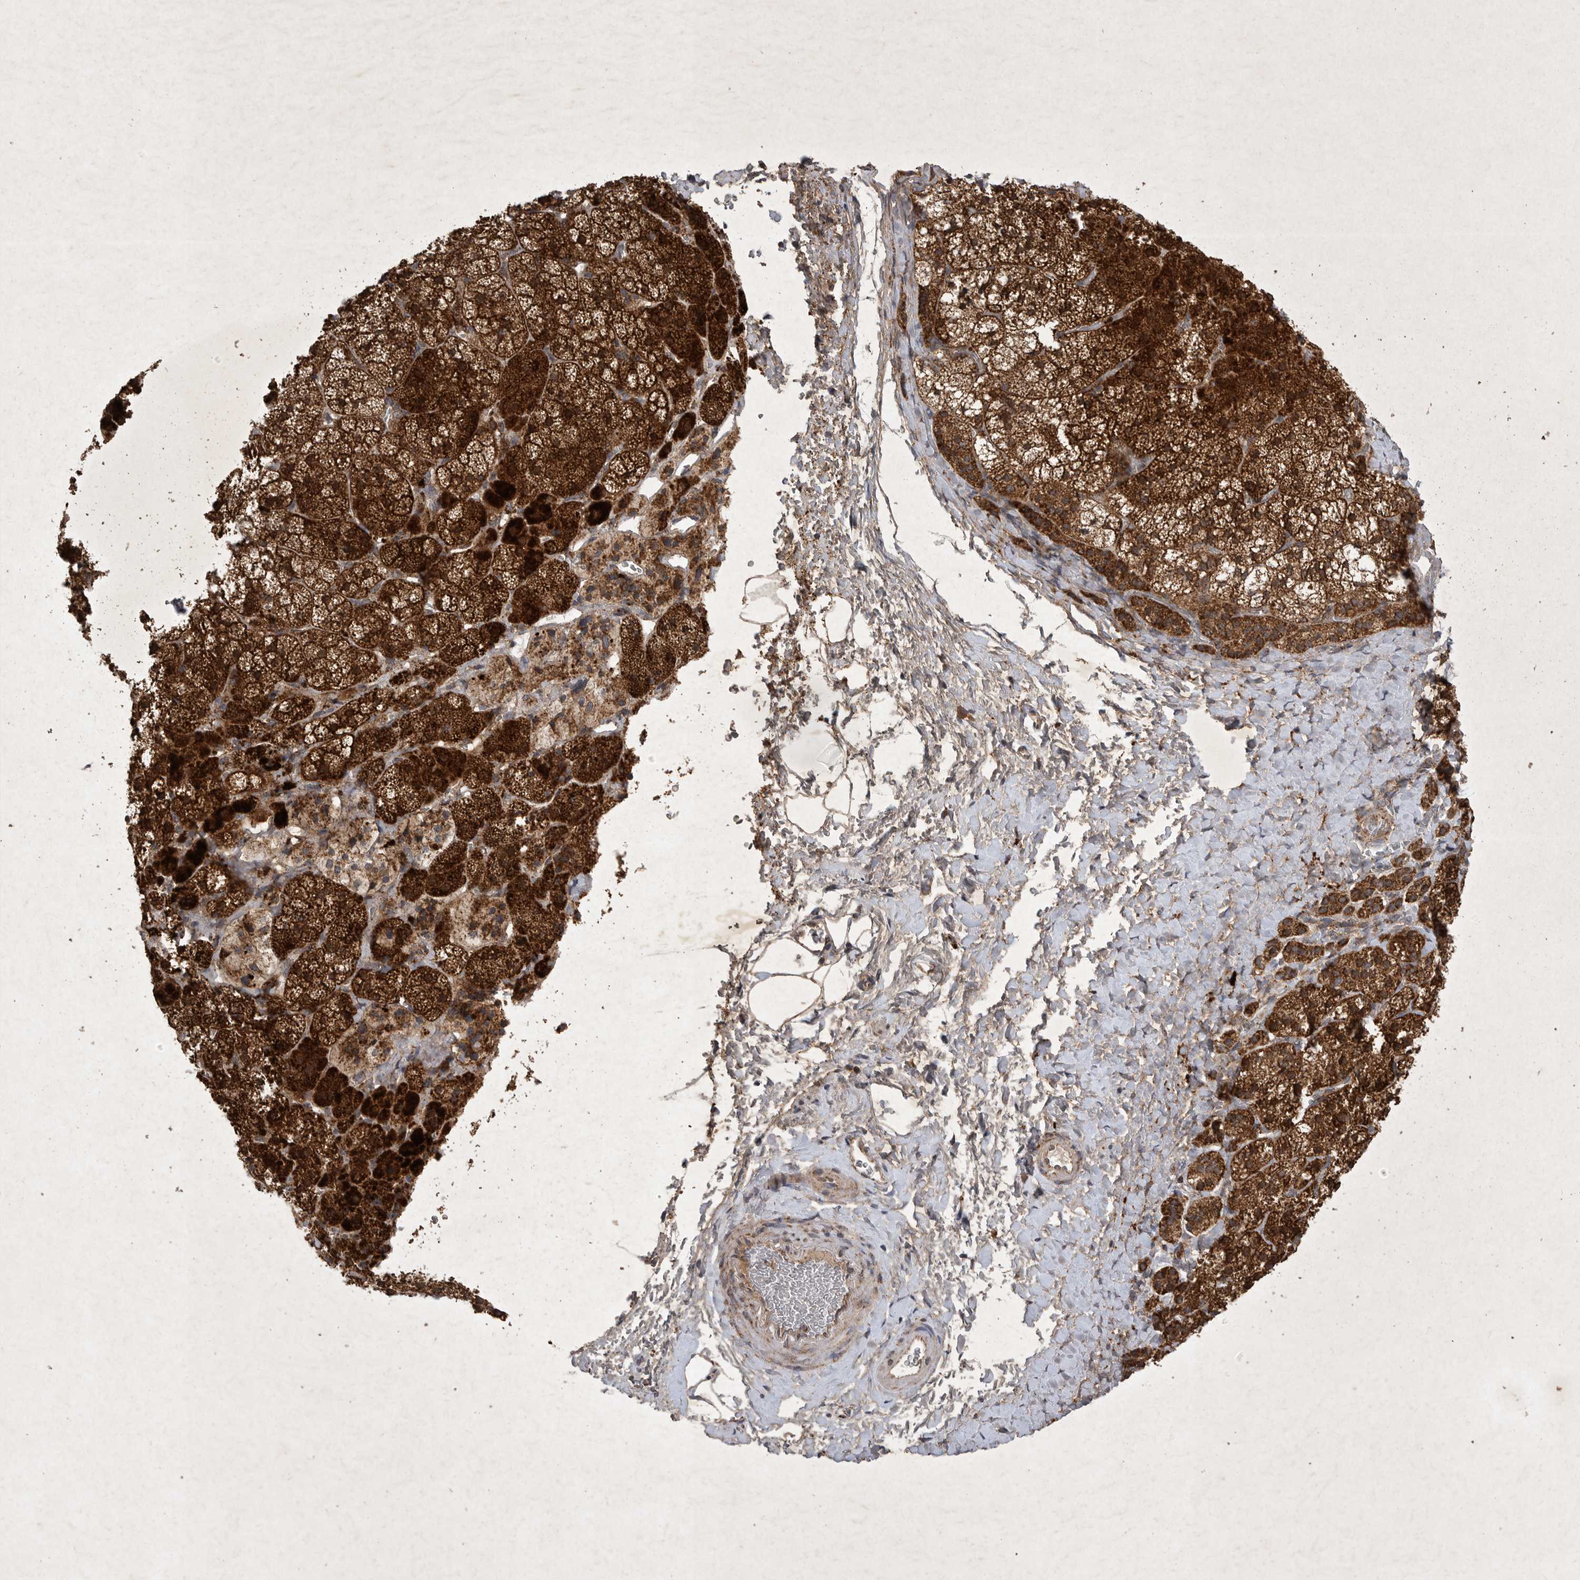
{"staining": {"intensity": "strong", "quantity": ">75%", "location": "cytoplasmic/membranous"}, "tissue": "adrenal gland", "cell_type": "Glandular cells", "image_type": "normal", "snomed": [{"axis": "morphology", "description": "Normal tissue, NOS"}, {"axis": "topography", "description": "Adrenal gland"}], "caption": "Protein expression analysis of normal adrenal gland demonstrates strong cytoplasmic/membranous positivity in about >75% of glandular cells.", "gene": "DDR1", "patient": {"sex": "female", "age": 44}}